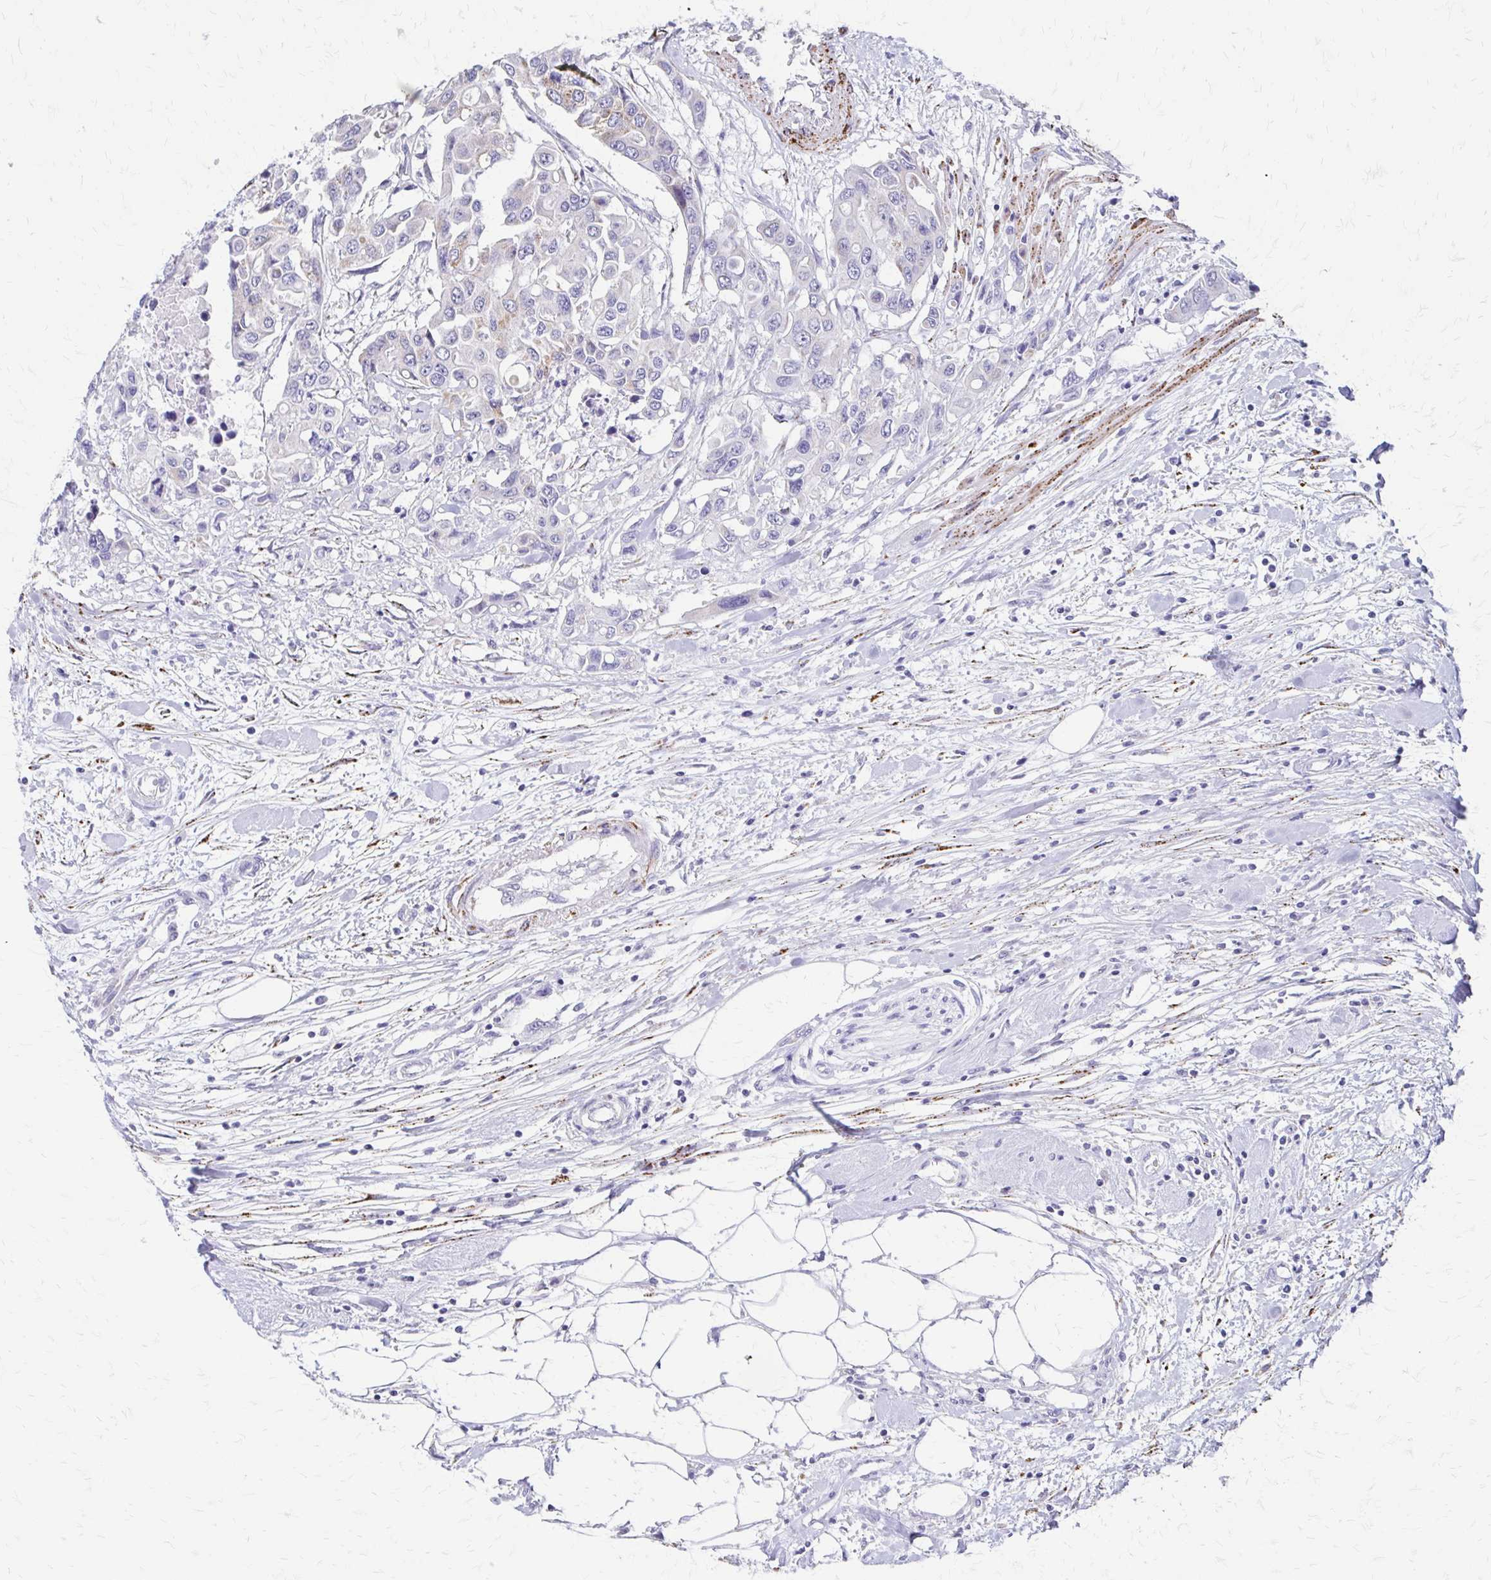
{"staining": {"intensity": "moderate", "quantity": "<25%", "location": "cytoplasmic/membranous"}, "tissue": "colorectal cancer", "cell_type": "Tumor cells", "image_type": "cancer", "snomed": [{"axis": "morphology", "description": "Adenocarcinoma, NOS"}, {"axis": "topography", "description": "Colon"}], "caption": "Immunohistochemical staining of adenocarcinoma (colorectal) displays moderate cytoplasmic/membranous protein positivity in approximately <25% of tumor cells.", "gene": "ZSCAN5B", "patient": {"sex": "male", "age": 77}}